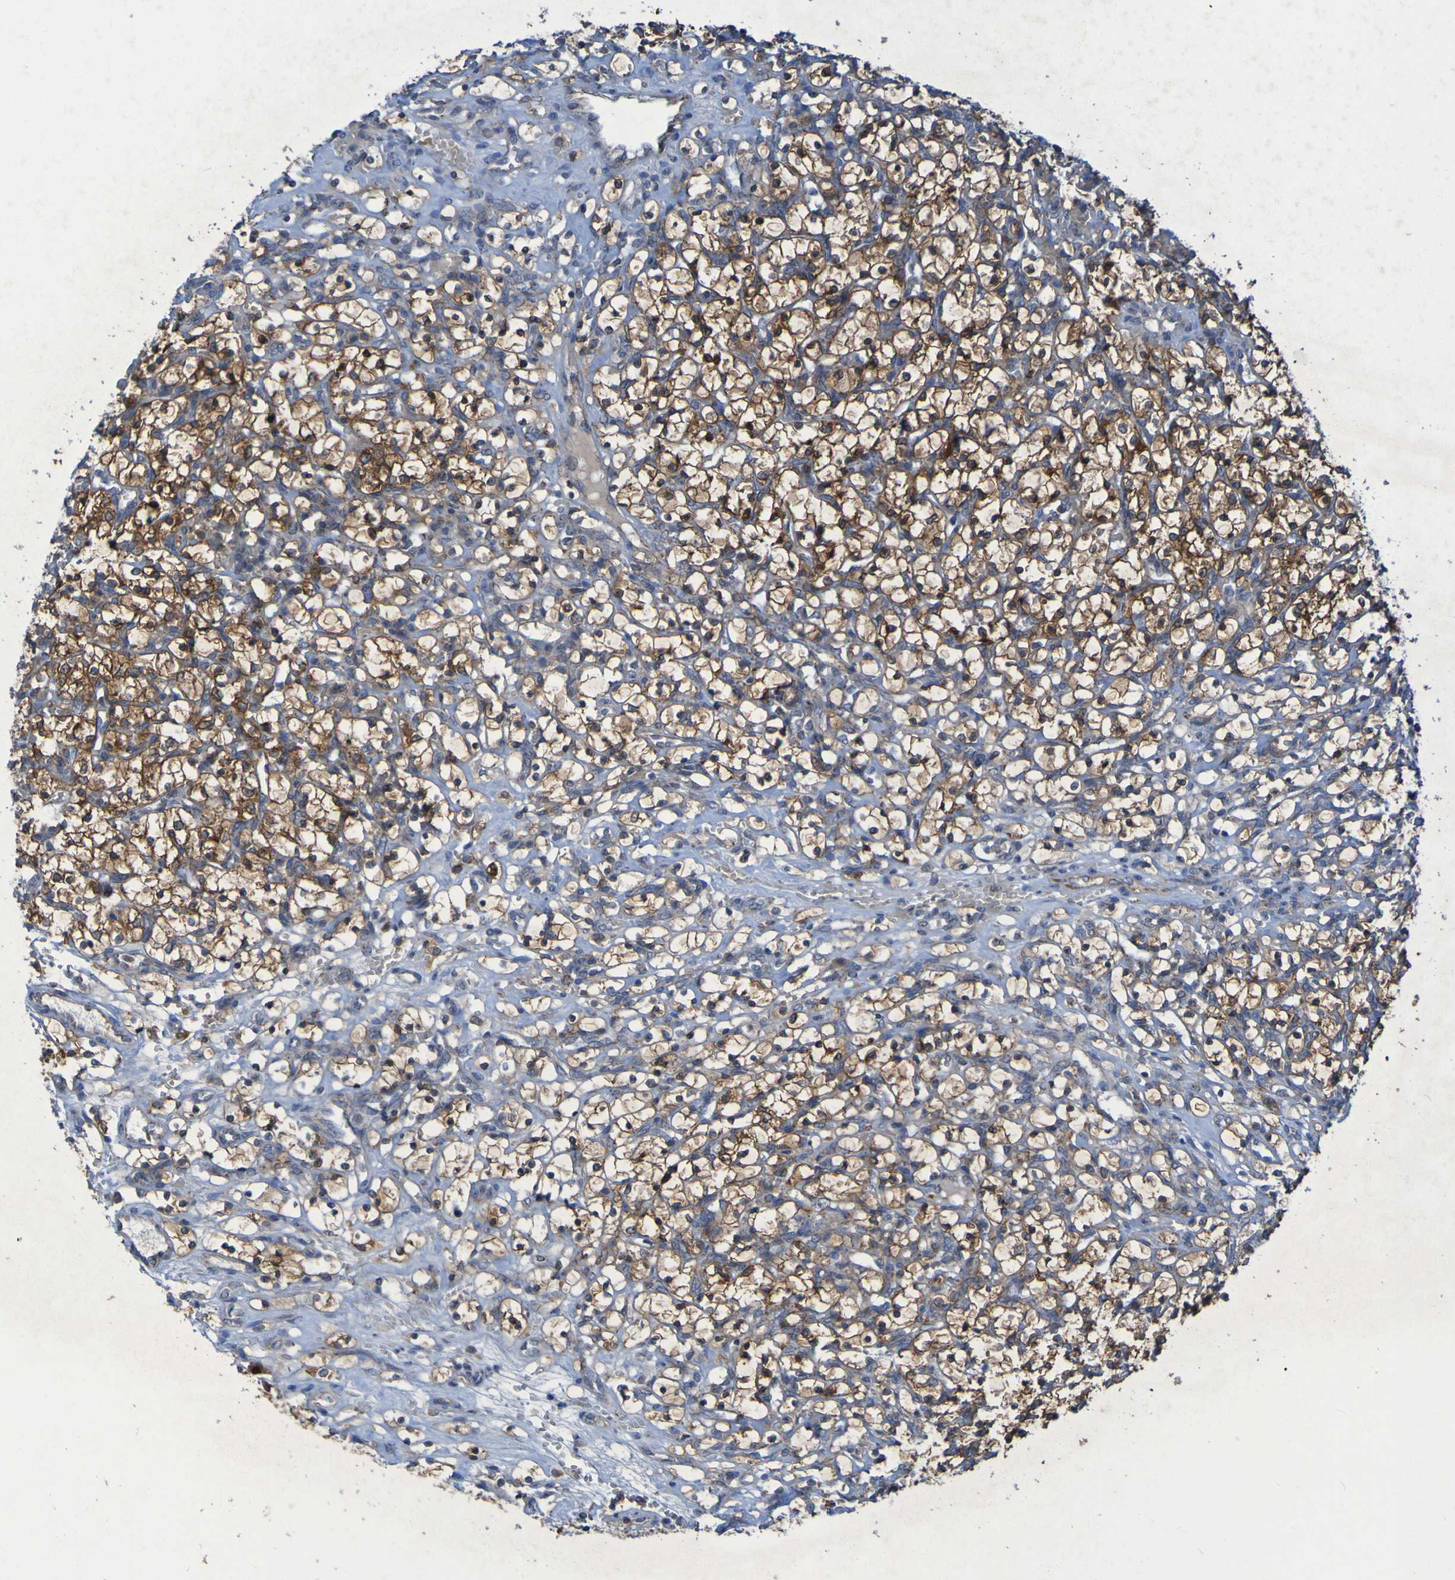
{"staining": {"intensity": "moderate", "quantity": ">75%", "location": "cytoplasmic/membranous"}, "tissue": "renal cancer", "cell_type": "Tumor cells", "image_type": "cancer", "snomed": [{"axis": "morphology", "description": "Adenocarcinoma, NOS"}, {"axis": "topography", "description": "Kidney"}], "caption": "Renal cancer tissue displays moderate cytoplasmic/membranous positivity in about >75% of tumor cells, visualized by immunohistochemistry.", "gene": "CCDC51", "patient": {"sex": "female", "age": 69}}